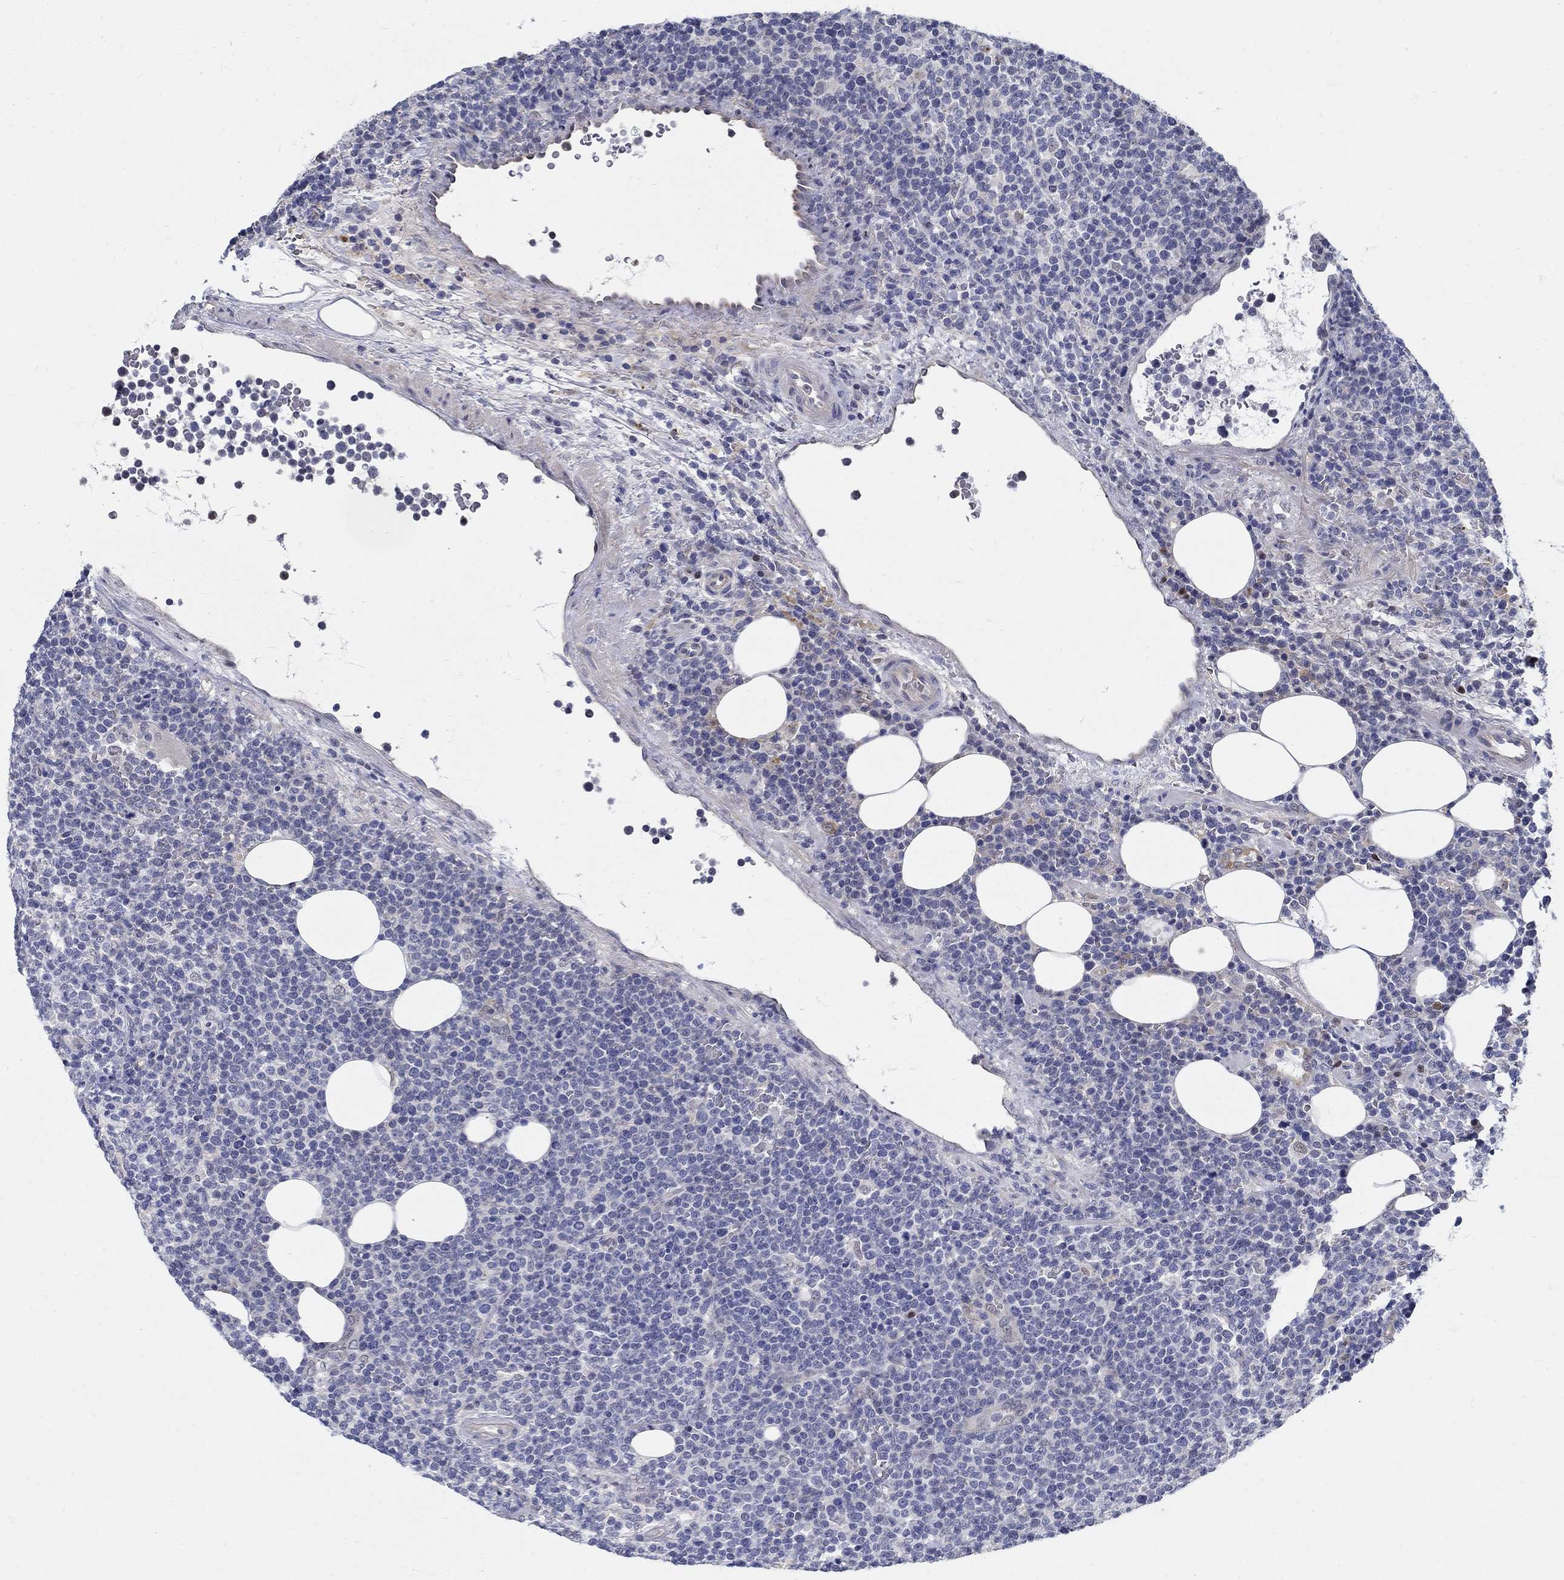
{"staining": {"intensity": "negative", "quantity": "none", "location": "none"}, "tissue": "lymphoma", "cell_type": "Tumor cells", "image_type": "cancer", "snomed": [{"axis": "morphology", "description": "Malignant lymphoma, non-Hodgkin's type, High grade"}, {"axis": "topography", "description": "Lymph node"}], "caption": "Tumor cells show no significant staining in lymphoma. Nuclei are stained in blue.", "gene": "C16orf46", "patient": {"sex": "male", "age": 61}}